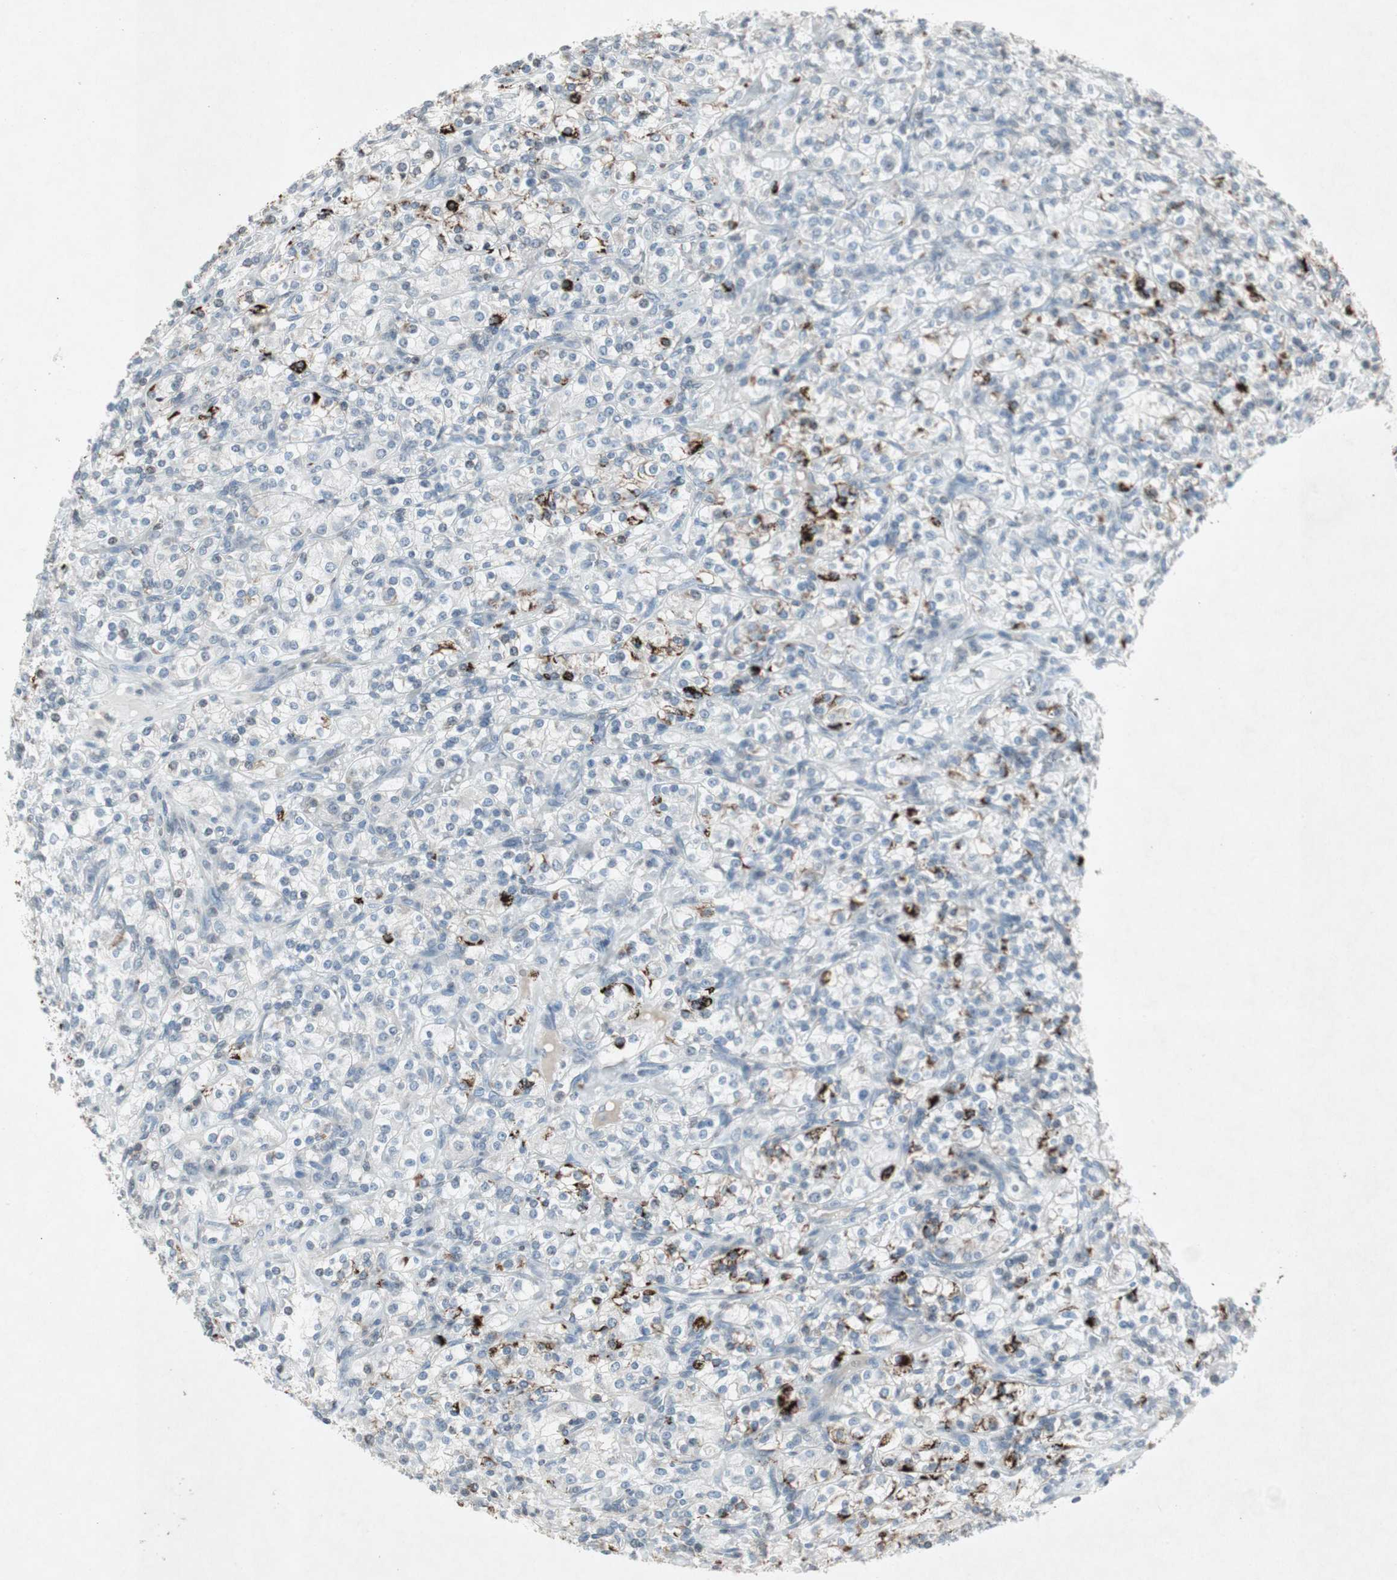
{"staining": {"intensity": "strong", "quantity": "25%-75%", "location": "cytoplasmic/membranous"}, "tissue": "renal cancer", "cell_type": "Tumor cells", "image_type": "cancer", "snomed": [{"axis": "morphology", "description": "Adenocarcinoma, NOS"}, {"axis": "topography", "description": "Kidney"}], "caption": "Renal cancer (adenocarcinoma) stained with a brown dye demonstrates strong cytoplasmic/membranous positive staining in about 25%-75% of tumor cells.", "gene": "ARG2", "patient": {"sex": "male", "age": 77}}